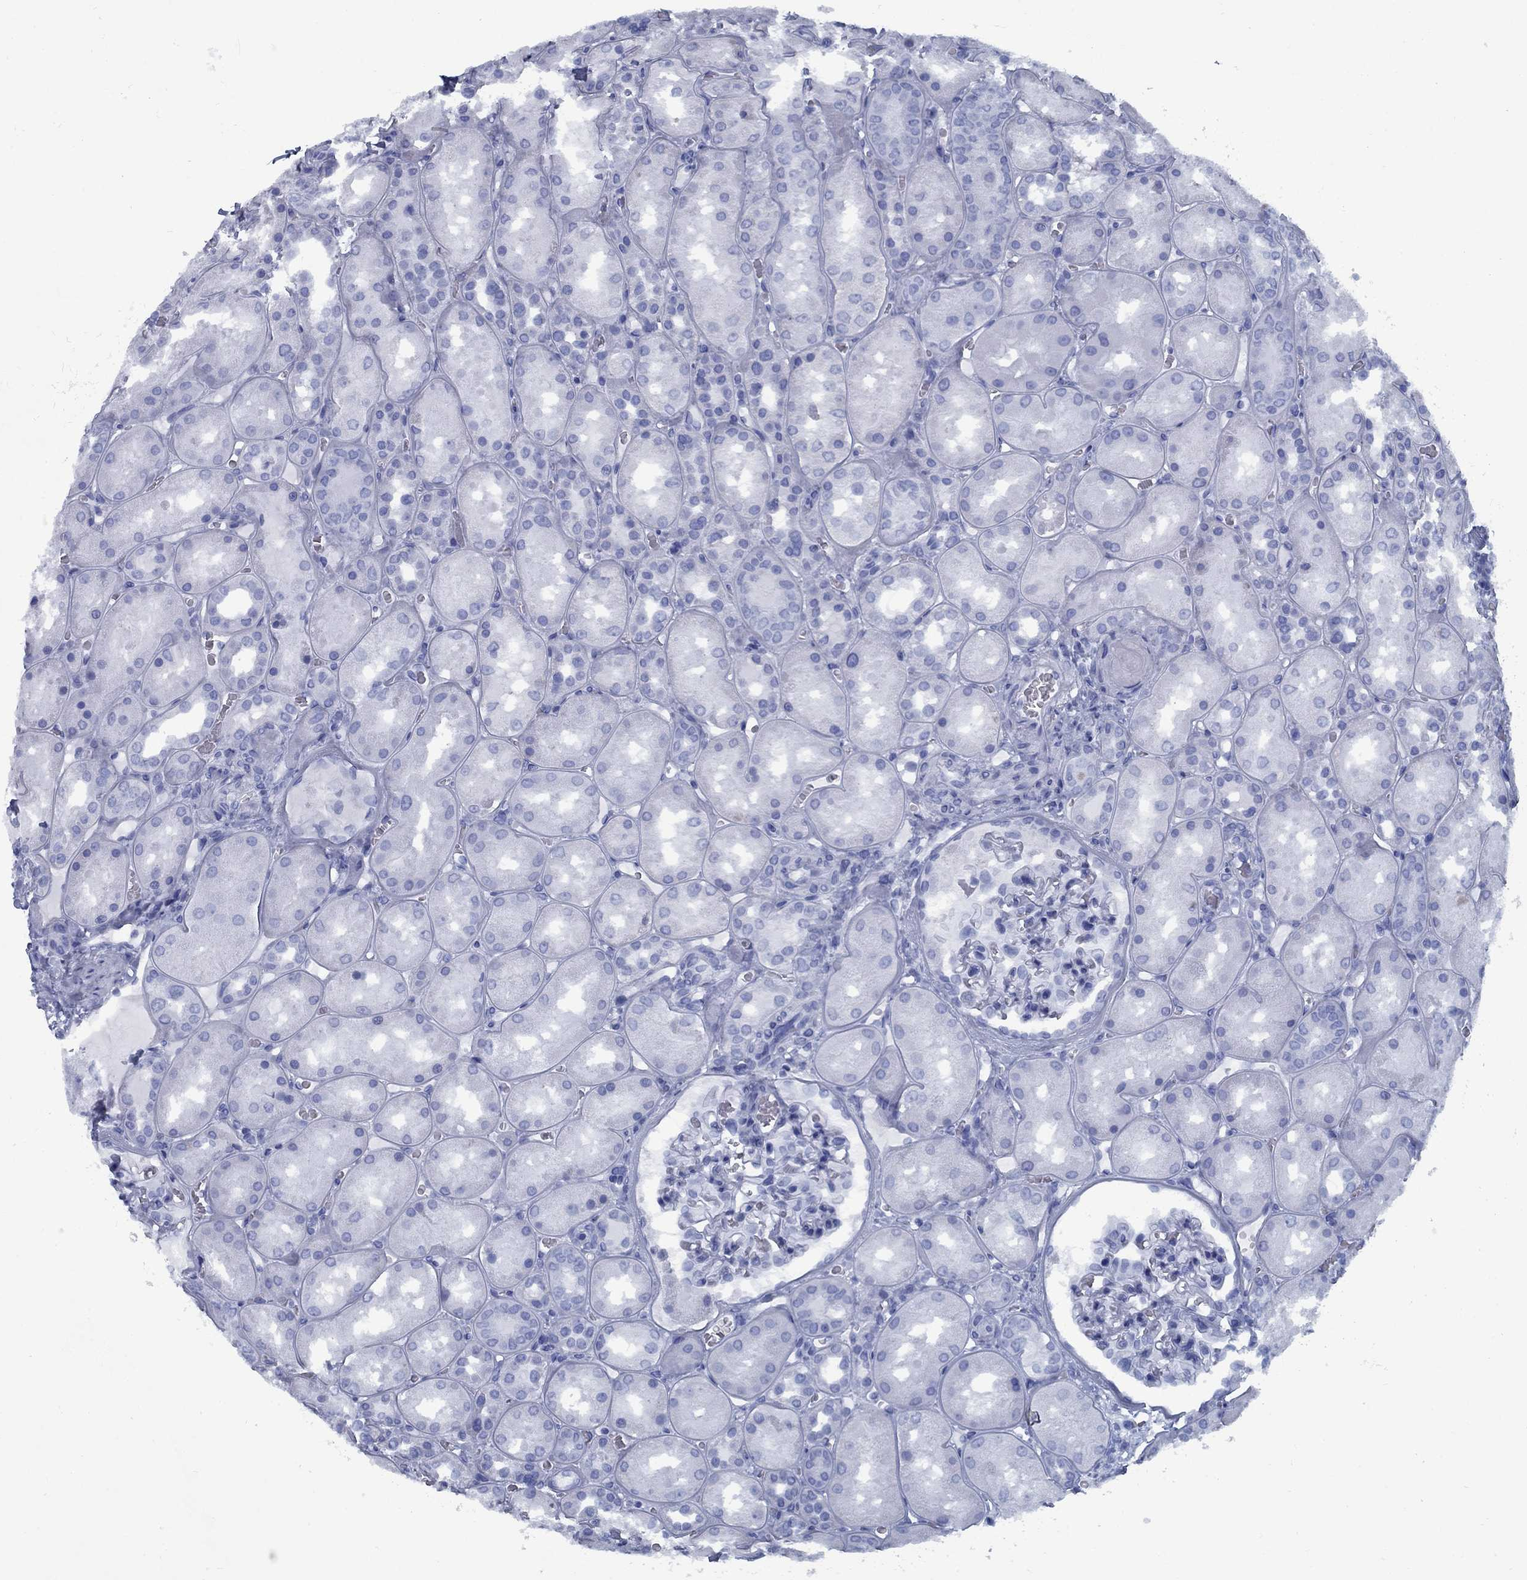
{"staining": {"intensity": "negative", "quantity": "none", "location": "none"}, "tissue": "kidney", "cell_type": "Cells in glomeruli", "image_type": "normal", "snomed": [{"axis": "morphology", "description": "Normal tissue, NOS"}, {"axis": "topography", "description": "Kidney"}], "caption": "IHC image of normal human kidney stained for a protein (brown), which reveals no staining in cells in glomeruli.", "gene": "PNMA8A", "patient": {"sex": "male", "age": 73}}